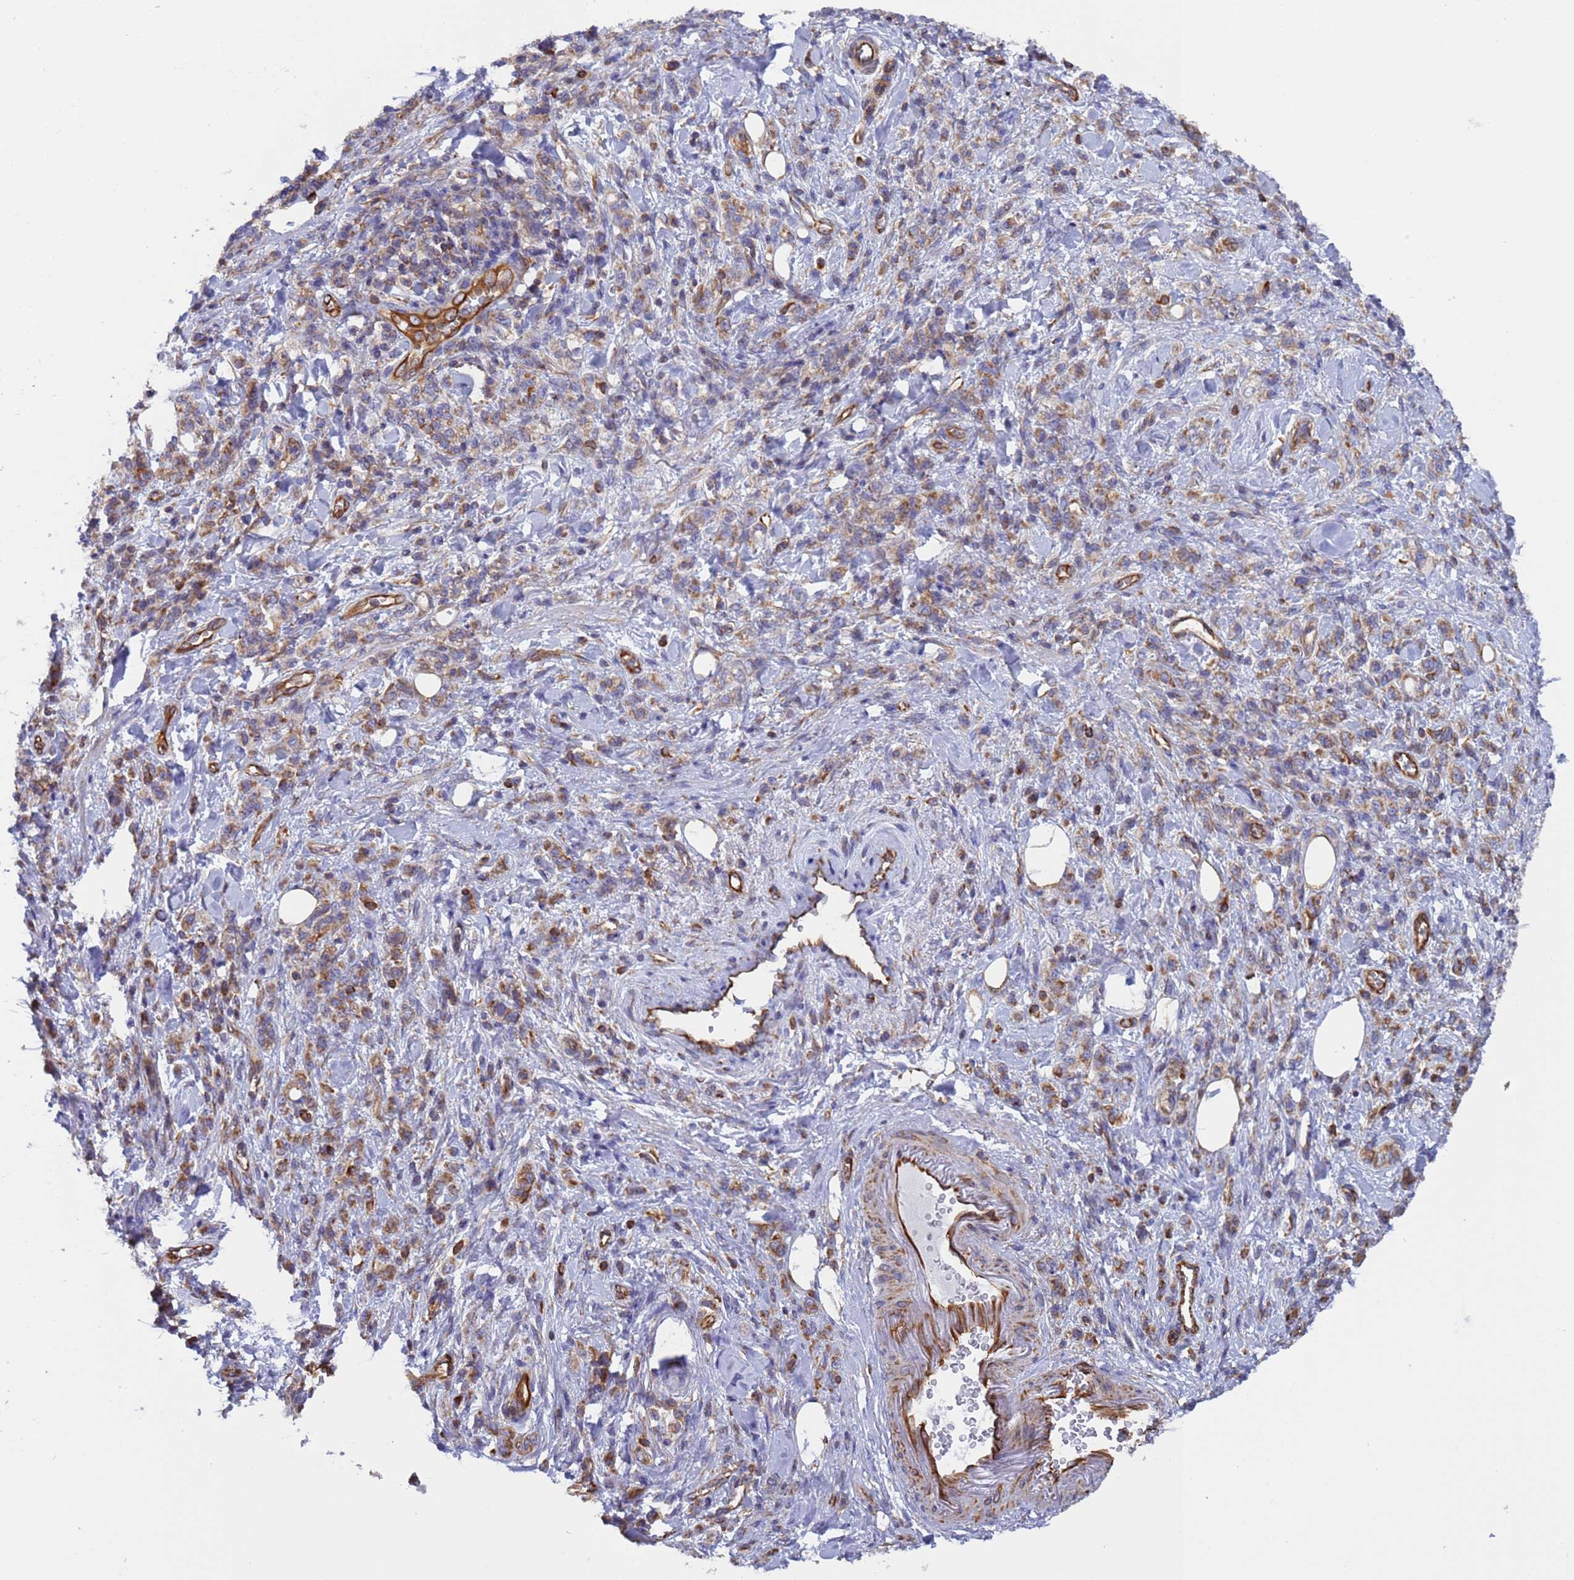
{"staining": {"intensity": "moderate", "quantity": "25%-75%", "location": "cytoplasmic/membranous"}, "tissue": "stomach cancer", "cell_type": "Tumor cells", "image_type": "cancer", "snomed": [{"axis": "morphology", "description": "Adenocarcinoma, NOS"}, {"axis": "topography", "description": "Stomach"}], "caption": "Immunohistochemical staining of adenocarcinoma (stomach) shows medium levels of moderate cytoplasmic/membranous staining in about 25%-75% of tumor cells.", "gene": "NUDT12", "patient": {"sex": "male", "age": 77}}